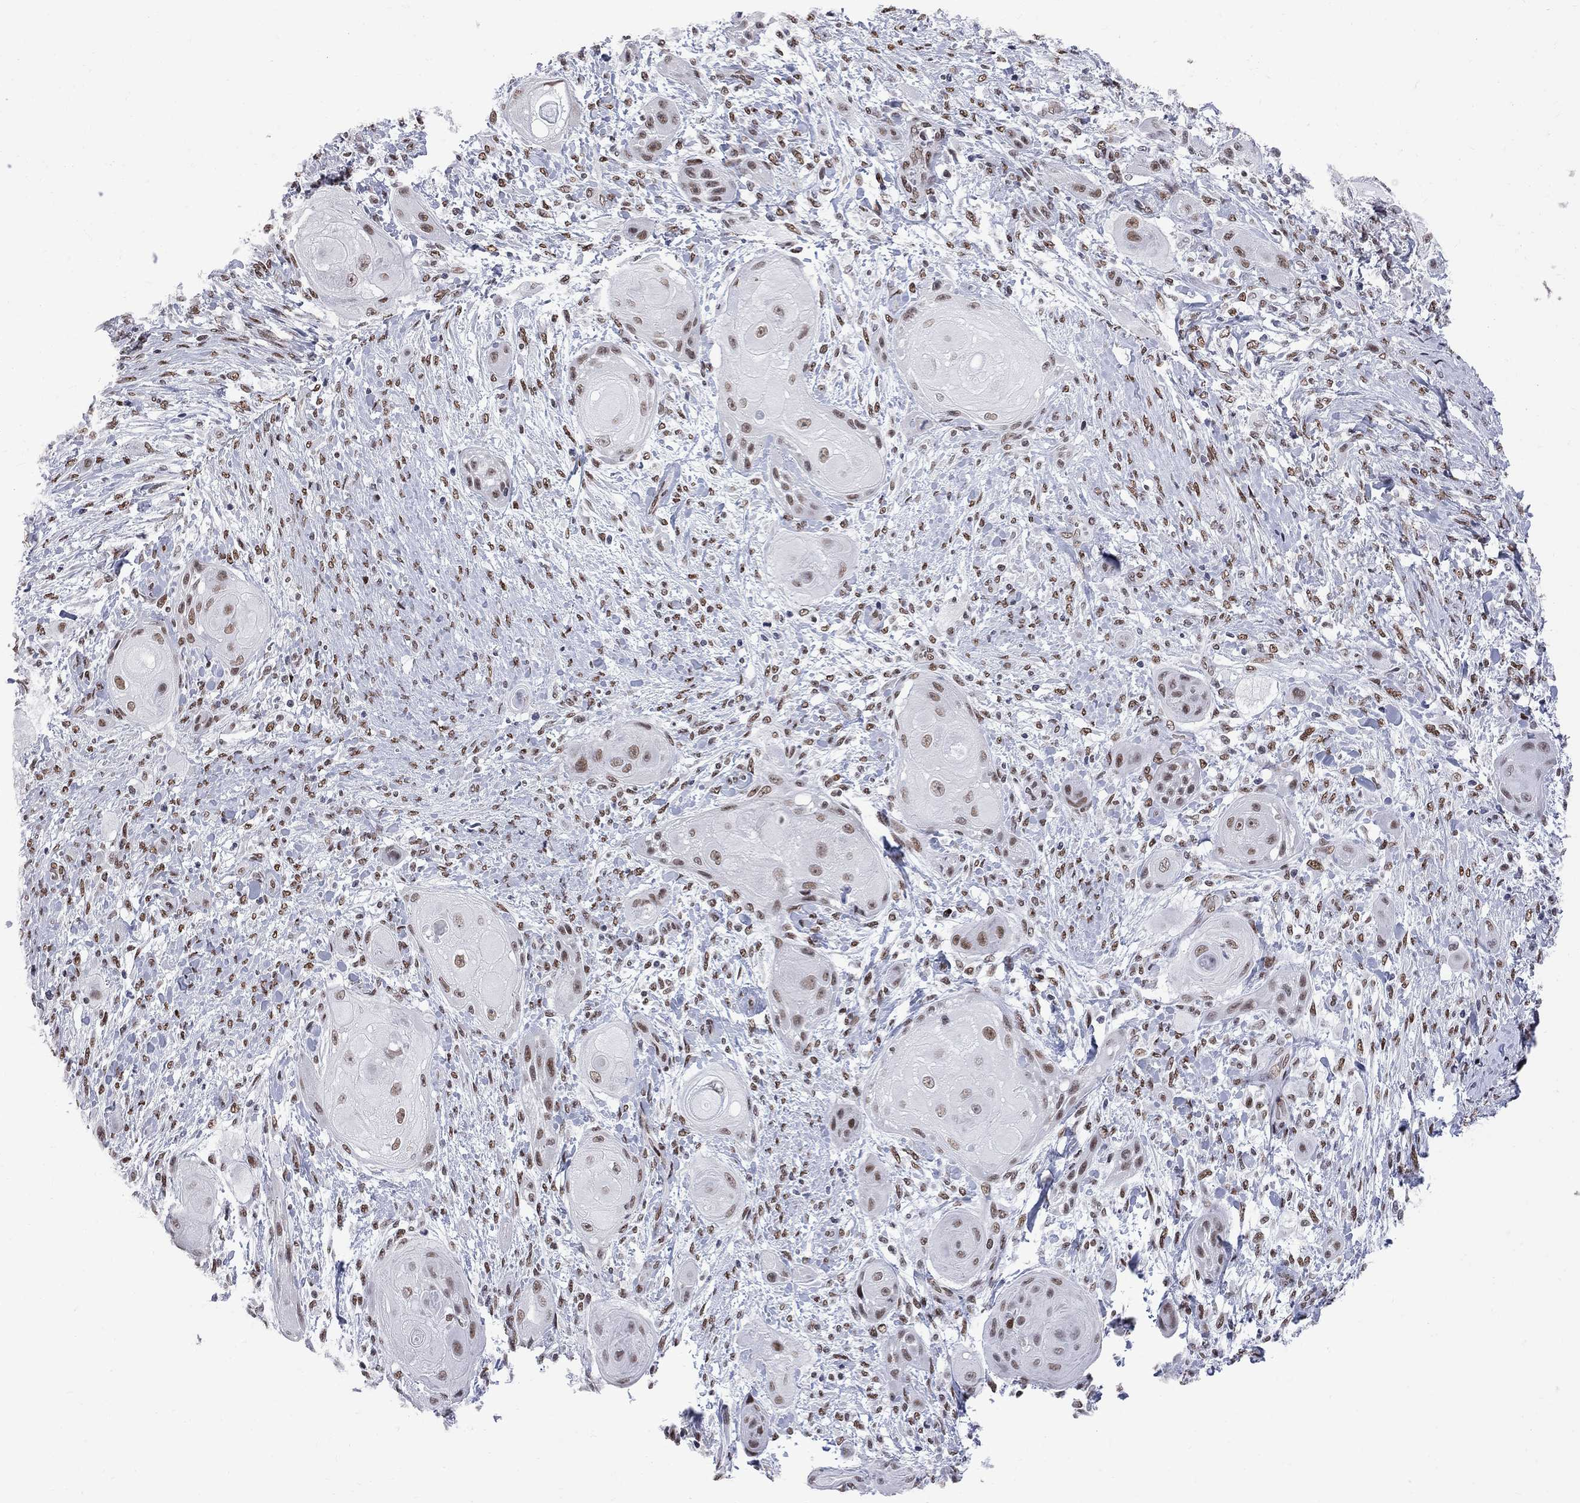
{"staining": {"intensity": "moderate", "quantity": ">75%", "location": "nuclear"}, "tissue": "skin cancer", "cell_type": "Tumor cells", "image_type": "cancer", "snomed": [{"axis": "morphology", "description": "Squamous cell carcinoma, NOS"}, {"axis": "topography", "description": "Skin"}], "caption": "Moderate nuclear protein staining is present in about >75% of tumor cells in squamous cell carcinoma (skin).", "gene": "ZBTB47", "patient": {"sex": "male", "age": 62}}